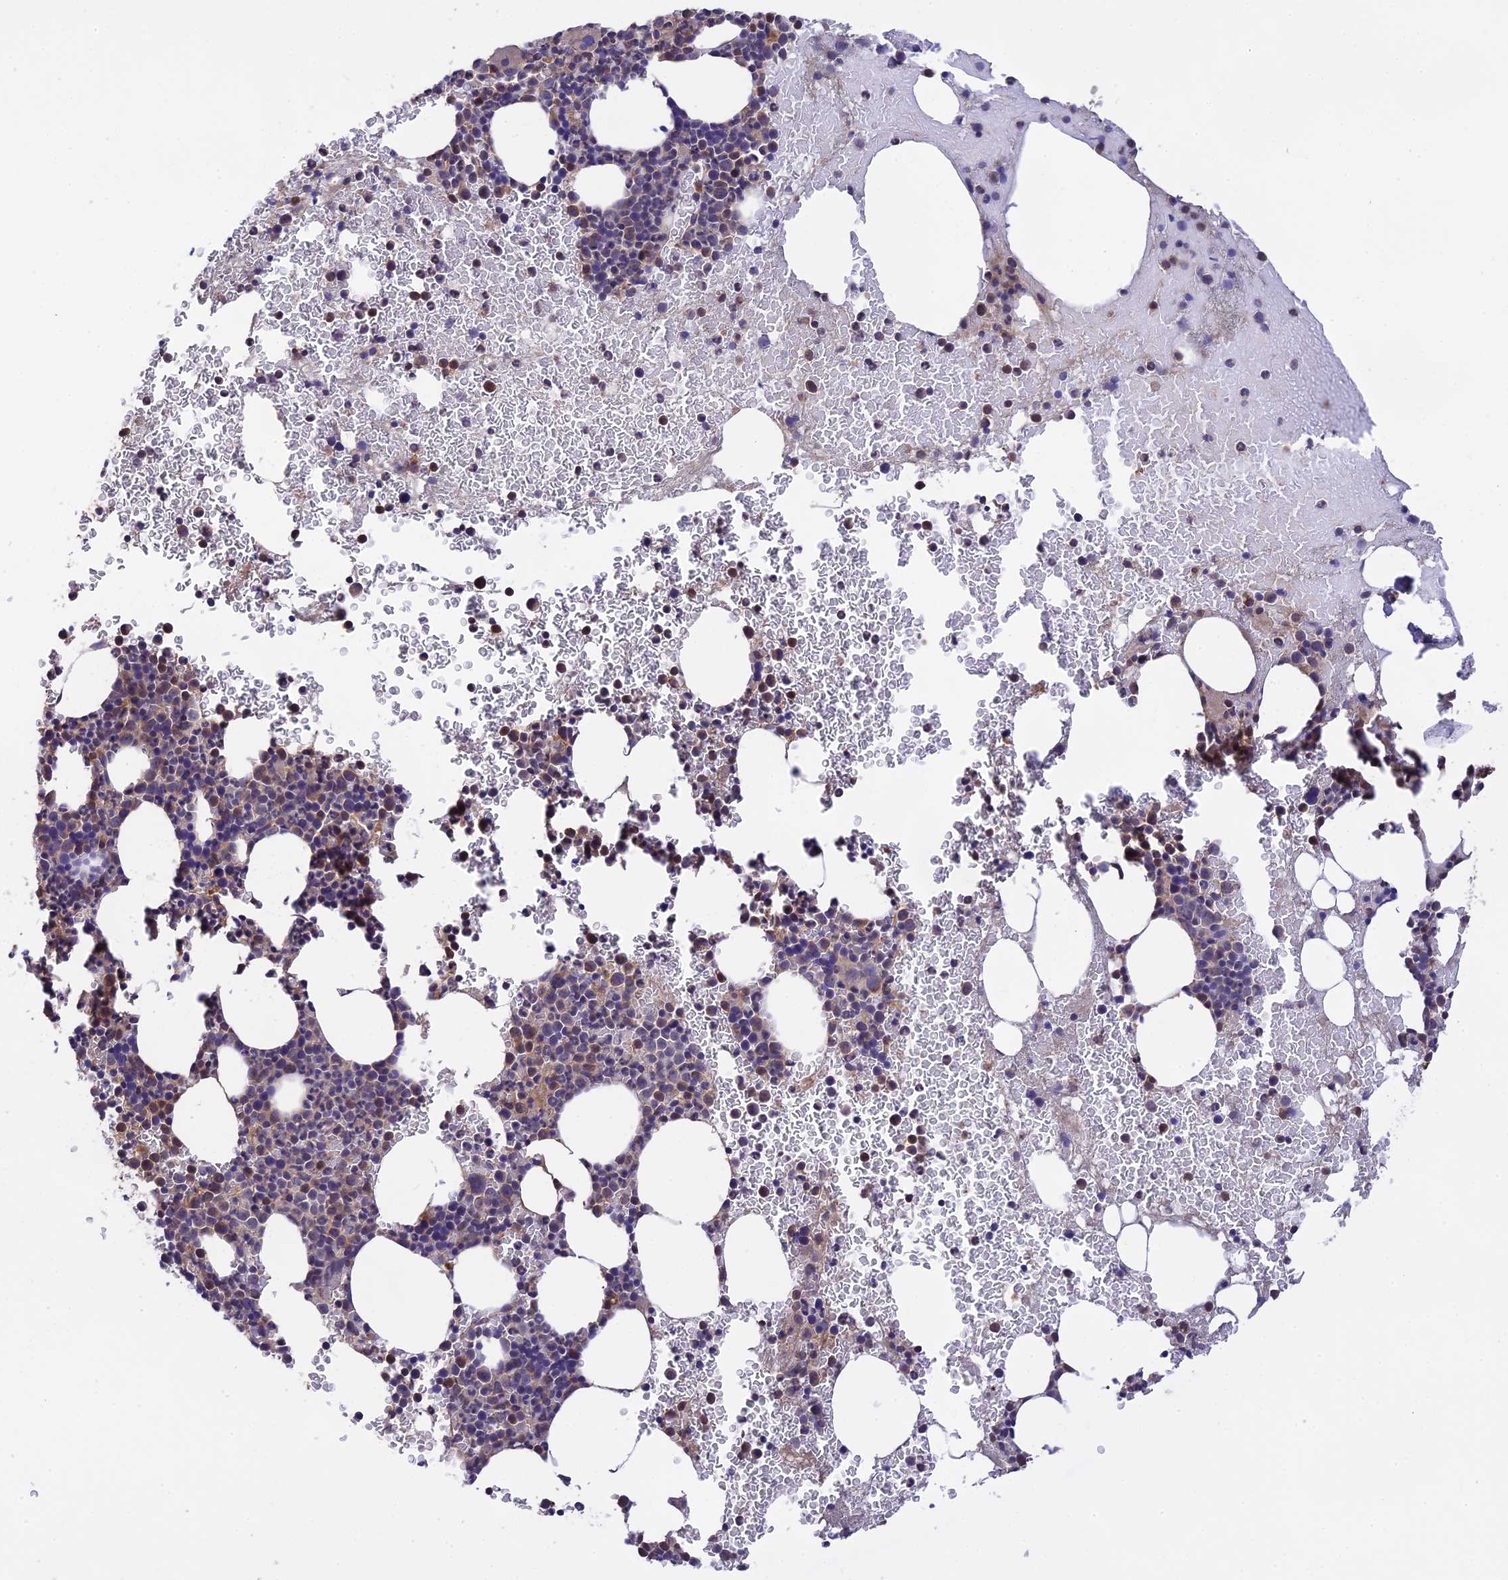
{"staining": {"intensity": "moderate", "quantity": "<25%", "location": "cytoplasmic/membranous"}, "tissue": "bone marrow", "cell_type": "Hematopoietic cells", "image_type": "normal", "snomed": [{"axis": "morphology", "description": "Normal tissue, NOS"}, {"axis": "topography", "description": "Bone marrow"}], "caption": "Normal bone marrow demonstrates moderate cytoplasmic/membranous expression in approximately <25% of hematopoietic cells (Brightfield microscopy of DAB IHC at high magnification)..", "gene": "NUDT8", "patient": {"sex": "female", "age": 83}}